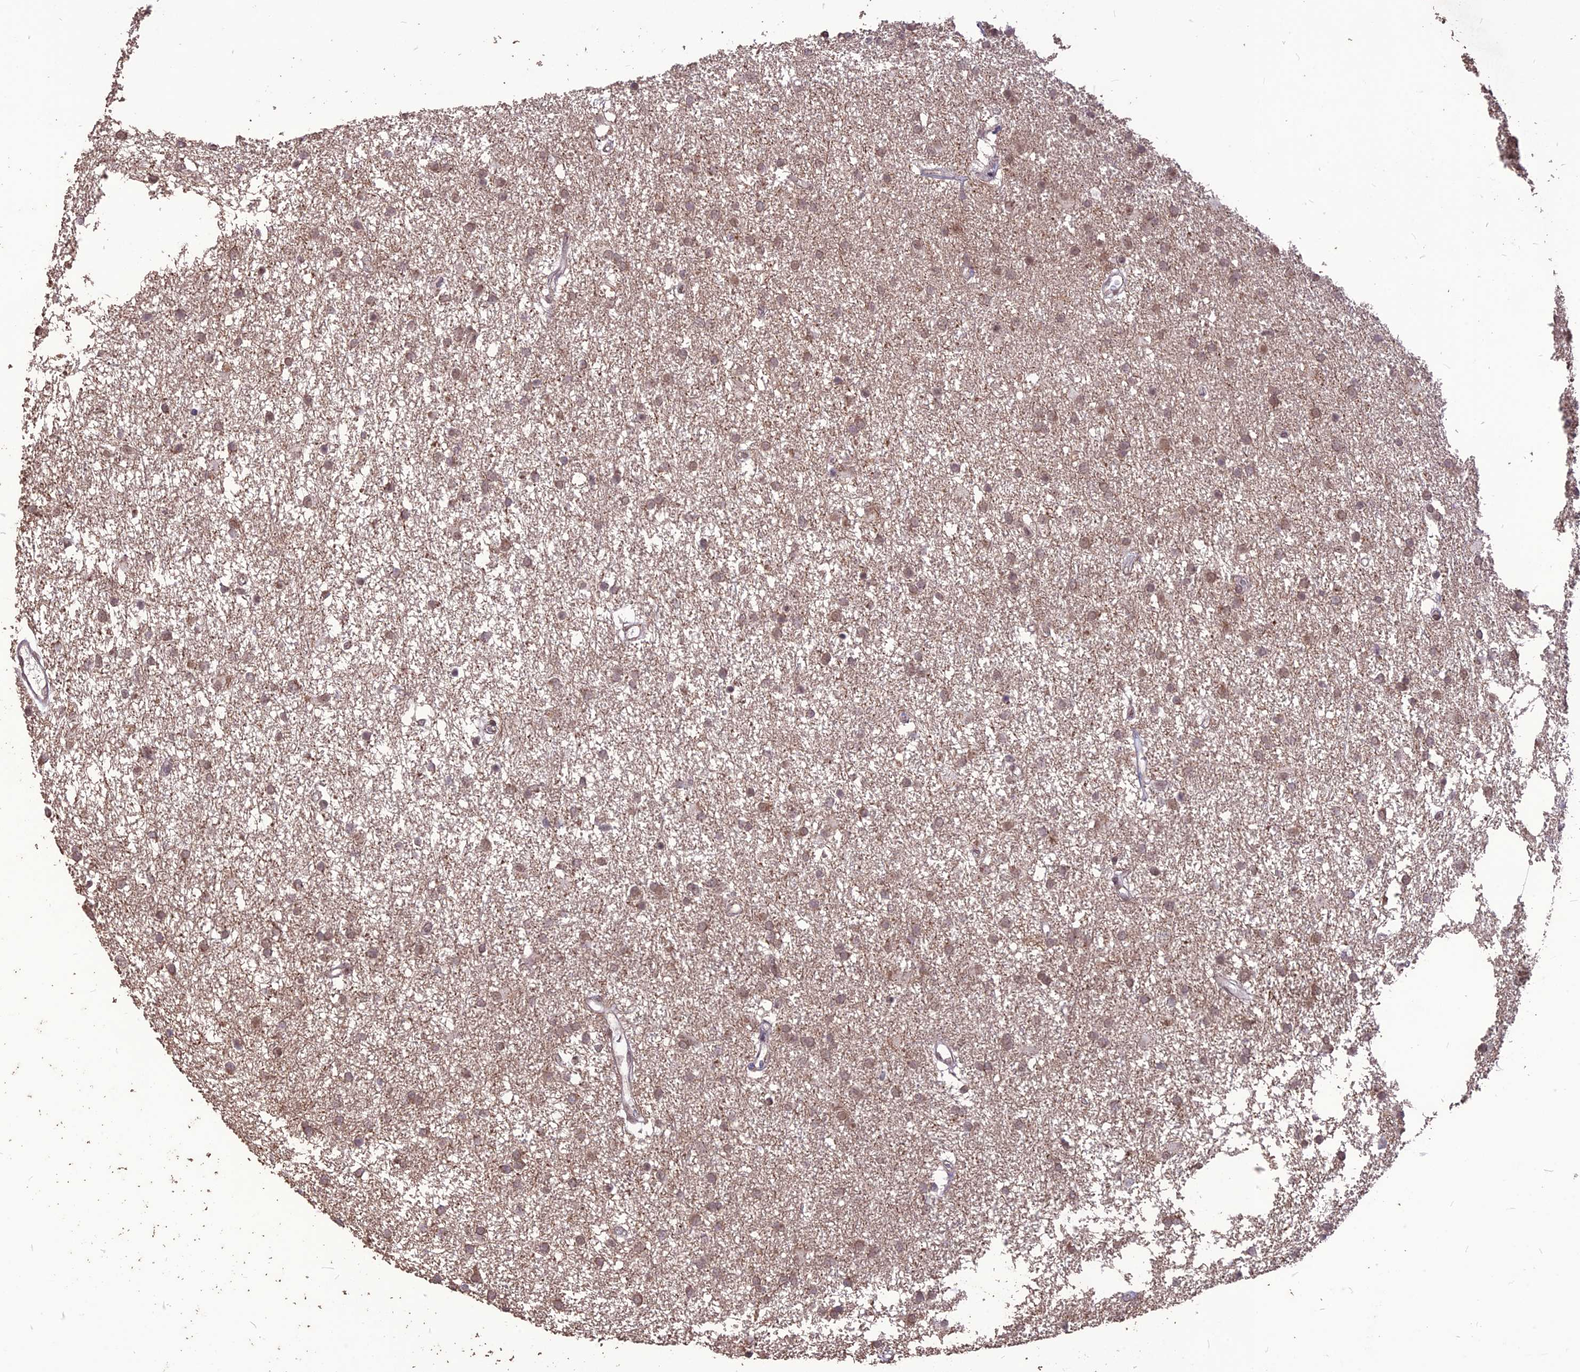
{"staining": {"intensity": "moderate", "quantity": ">75%", "location": "nuclear"}, "tissue": "glioma", "cell_type": "Tumor cells", "image_type": "cancer", "snomed": [{"axis": "morphology", "description": "Glioma, malignant, High grade"}, {"axis": "topography", "description": "Brain"}], "caption": "Malignant glioma (high-grade) stained for a protein (brown) shows moderate nuclear positive positivity in approximately >75% of tumor cells.", "gene": "DIS3", "patient": {"sex": "male", "age": 77}}